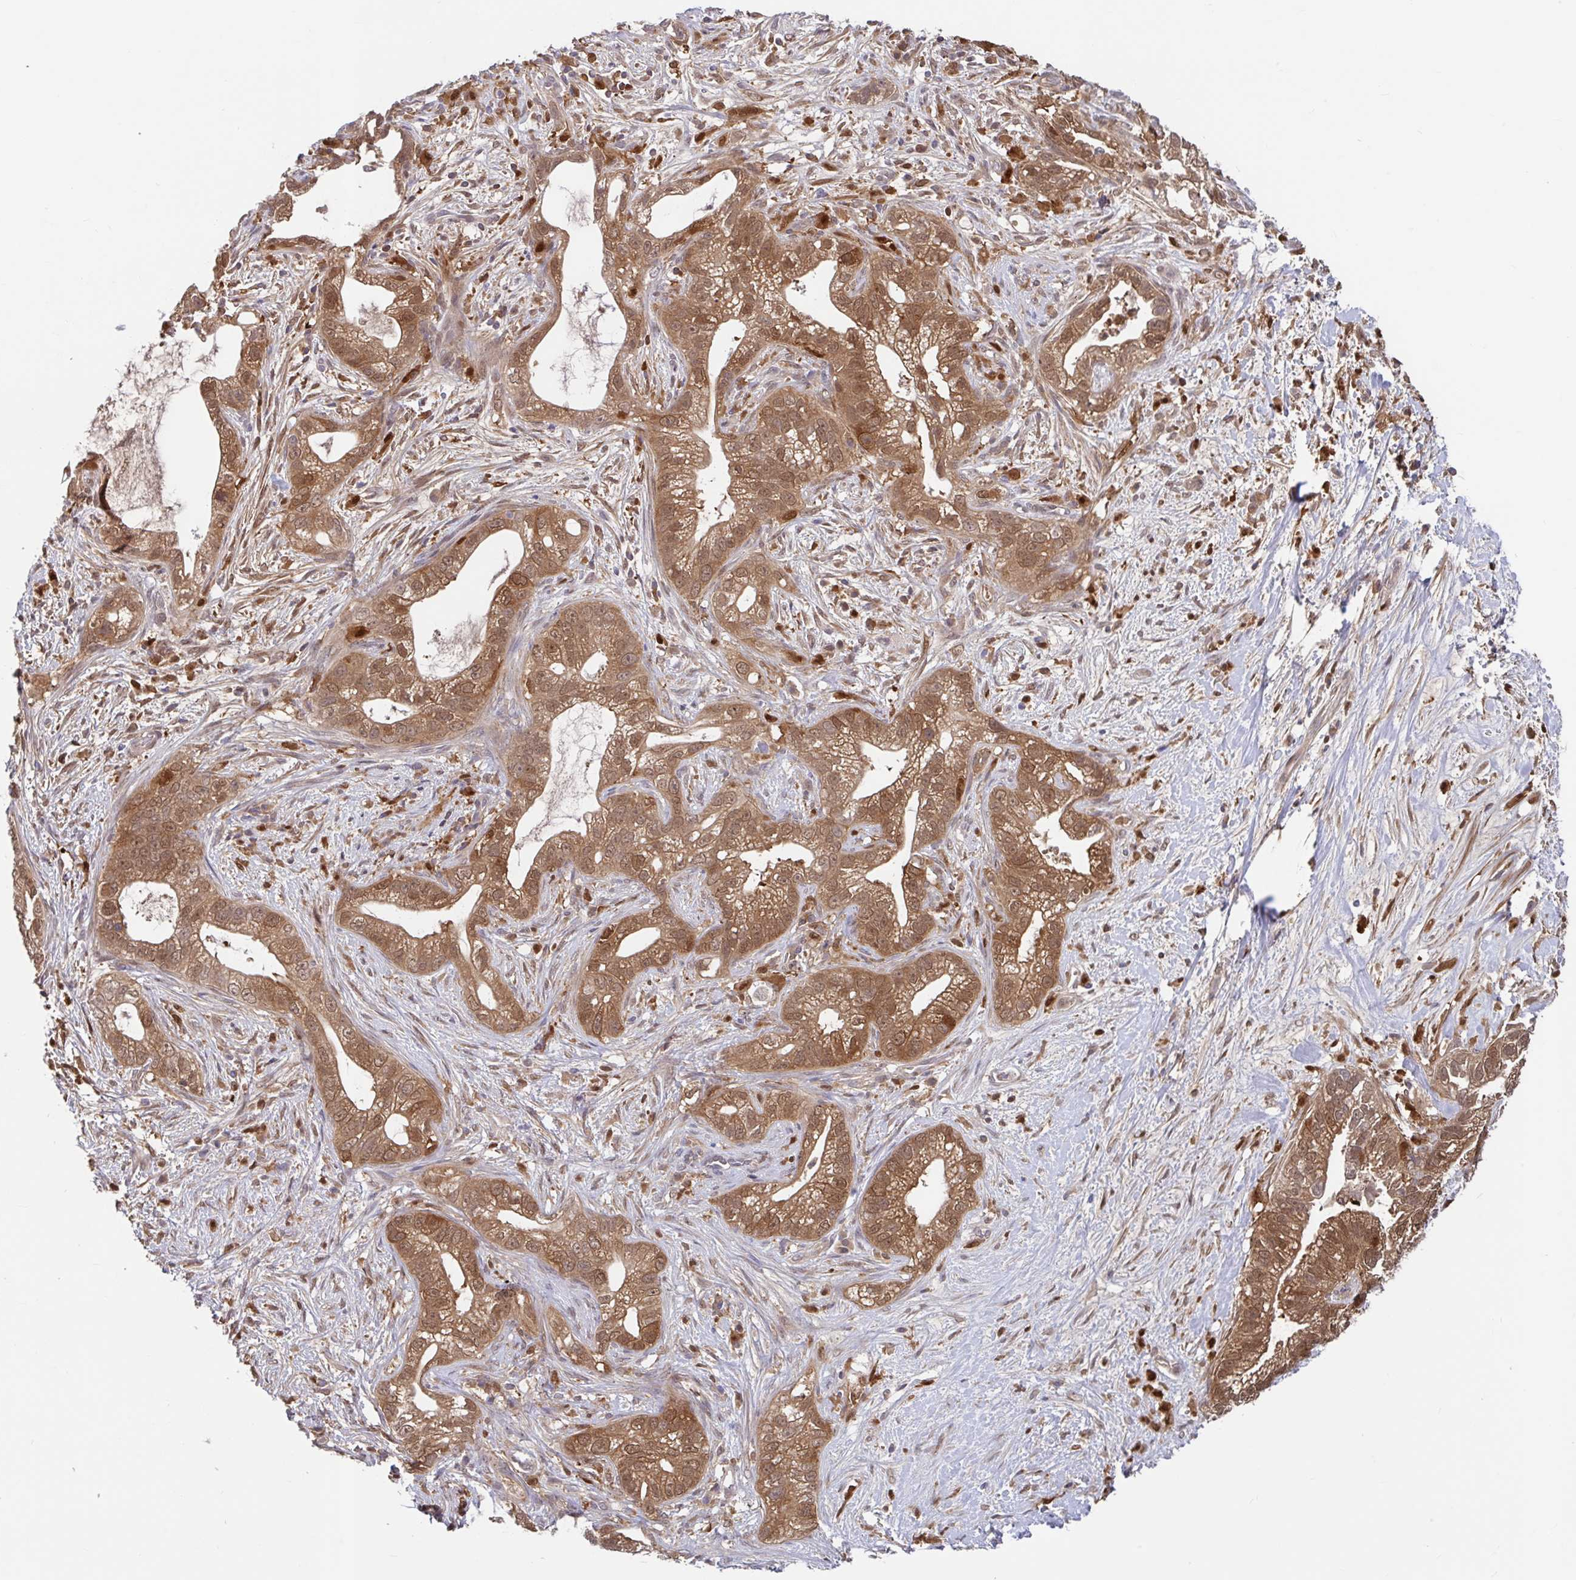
{"staining": {"intensity": "moderate", "quantity": ">75%", "location": "cytoplasmic/membranous,nuclear"}, "tissue": "pancreatic cancer", "cell_type": "Tumor cells", "image_type": "cancer", "snomed": [{"axis": "morphology", "description": "Adenocarcinoma, NOS"}, {"axis": "topography", "description": "Pancreas"}], "caption": "This is an image of immunohistochemistry staining of pancreatic cancer, which shows moderate expression in the cytoplasmic/membranous and nuclear of tumor cells.", "gene": "BLVRA", "patient": {"sex": "male", "age": 70}}